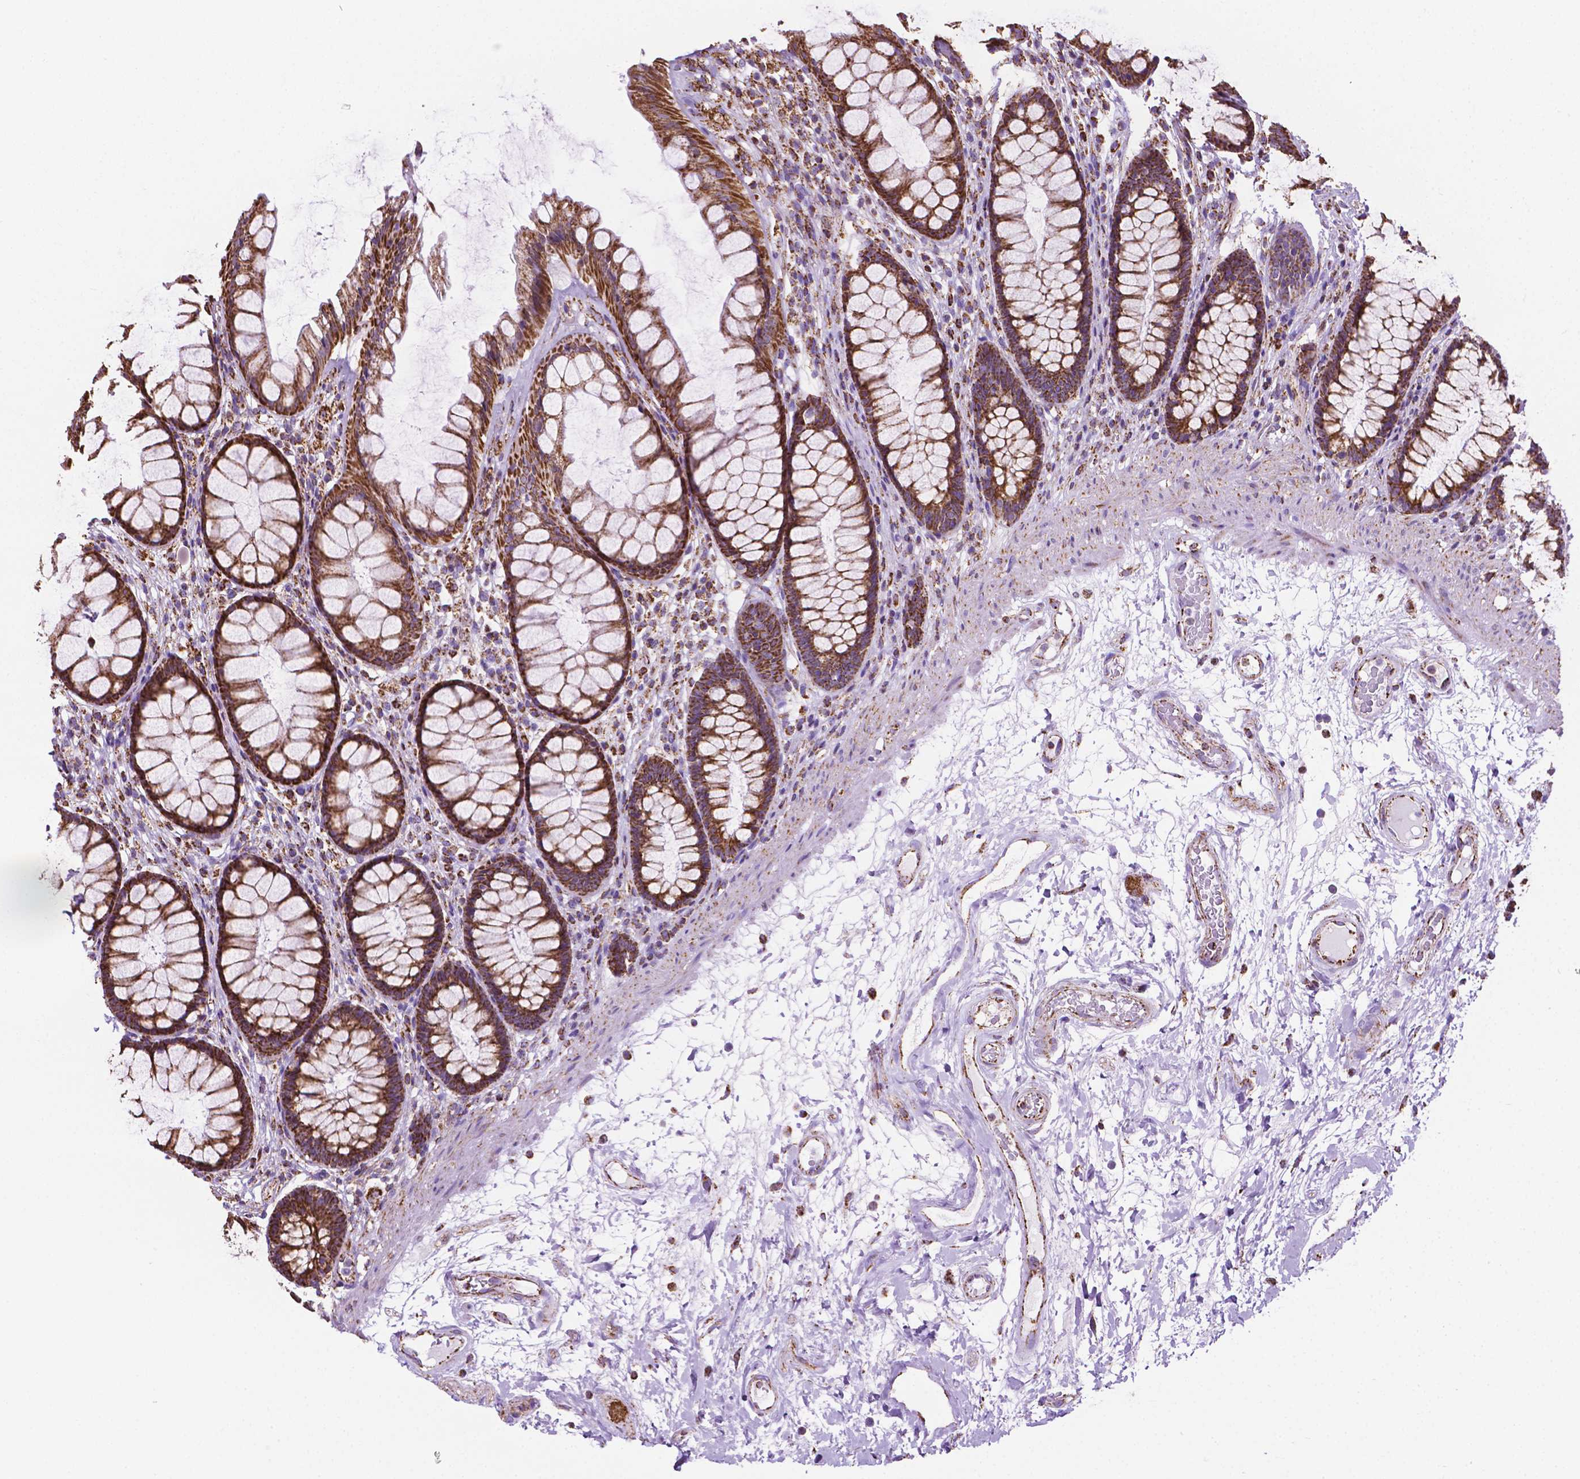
{"staining": {"intensity": "strong", "quantity": ">75%", "location": "cytoplasmic/membranous"}, "tissue": "rectum", "cell_type": "Glandular cells", "image_type": "normal", "snomed": [{"axis": "morphology", "description": "Normal tissue, NOS"}, {"axis": "topography", "description": "Rectum"}], "caption": "The histopathology image demonstrates staining of normal rectum, revealing strong cytoplasmic/membranous protein positivity (brown color) within glandular cells.", "gene": "RMDN3", "patient": {"sex": "male", "age": 72}}